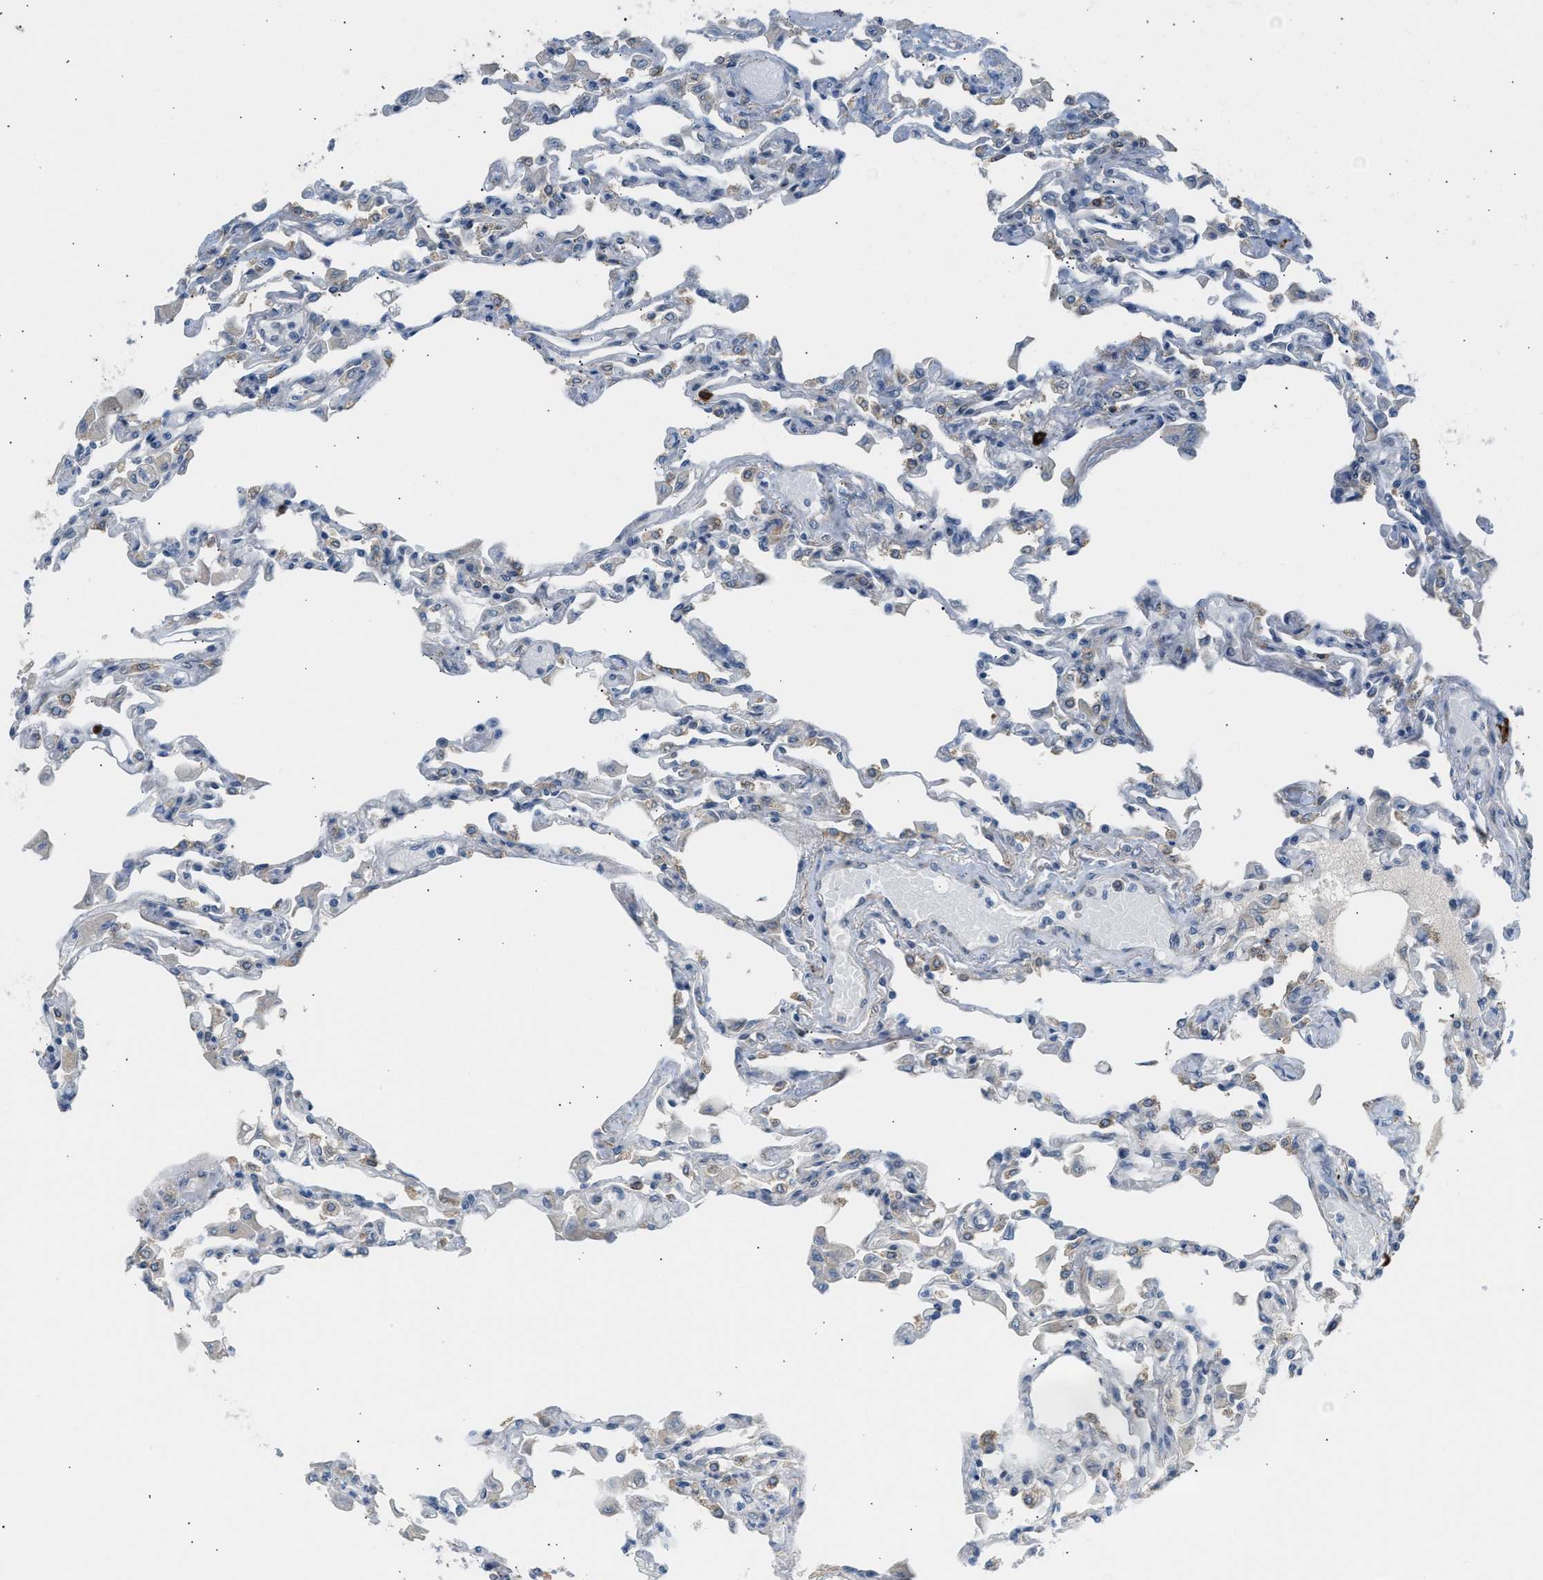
{"staining": {"intensity": "weak", "quantity": "25%-75%", "location": "cytoplasmic/membranous"}, "tissue": "lung", "cell_type": "Alveolar cells", "image_type": "normal", "snomed": [{"axis": "morphology", "description": "Normal tissue, NOS"}, {"axis": "topography", "description": "Bronchus"}, {"axis": "topography", "description": "Lung"}], "caption": "Protein expression analysis of benign lung shows weak cytoplasmic/membranous positivity in about 25%-75% of alveolar cells.", "gene": "KCNC2", "patient": {"sex": "female", "age": 49}}